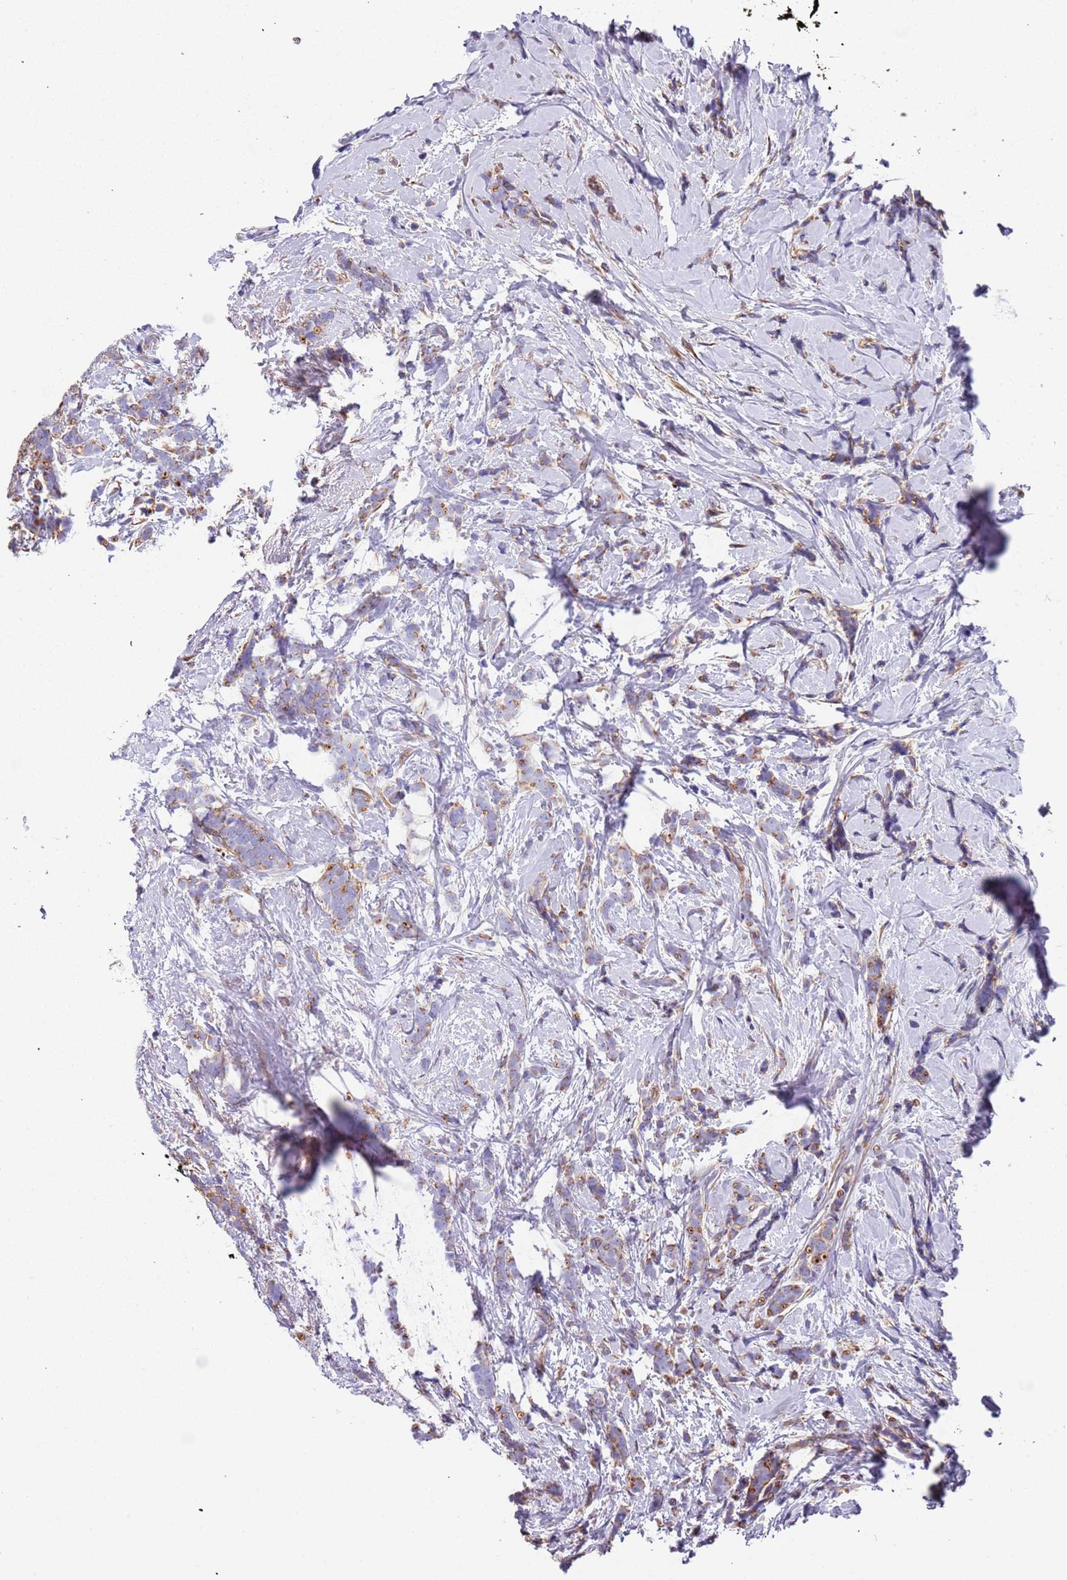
{"staining": {"intensity": "moderate", "quantity": ">75%", "location": "cytoplasmic/membranous"}, "tissue": "breast cancer", "cell_type": "Tumor cells", "image_type": "cancer", "snomed": [{"axis": "morphology", "description": "Lobular carcinoma"}, {"axis": "topography", "description": "Breast"}], "caption": "The image reveals staining of breast lobular carcinoma, revealing moderate cytoplasmic/membranous protein positivity (brown color) within tumor cells. Immunohistochemistry (ihc) stains the protein in brown and the nuclei are stained blue.", "gene": "LAMB4", "patient": {"sex": "female", "age": 58}}